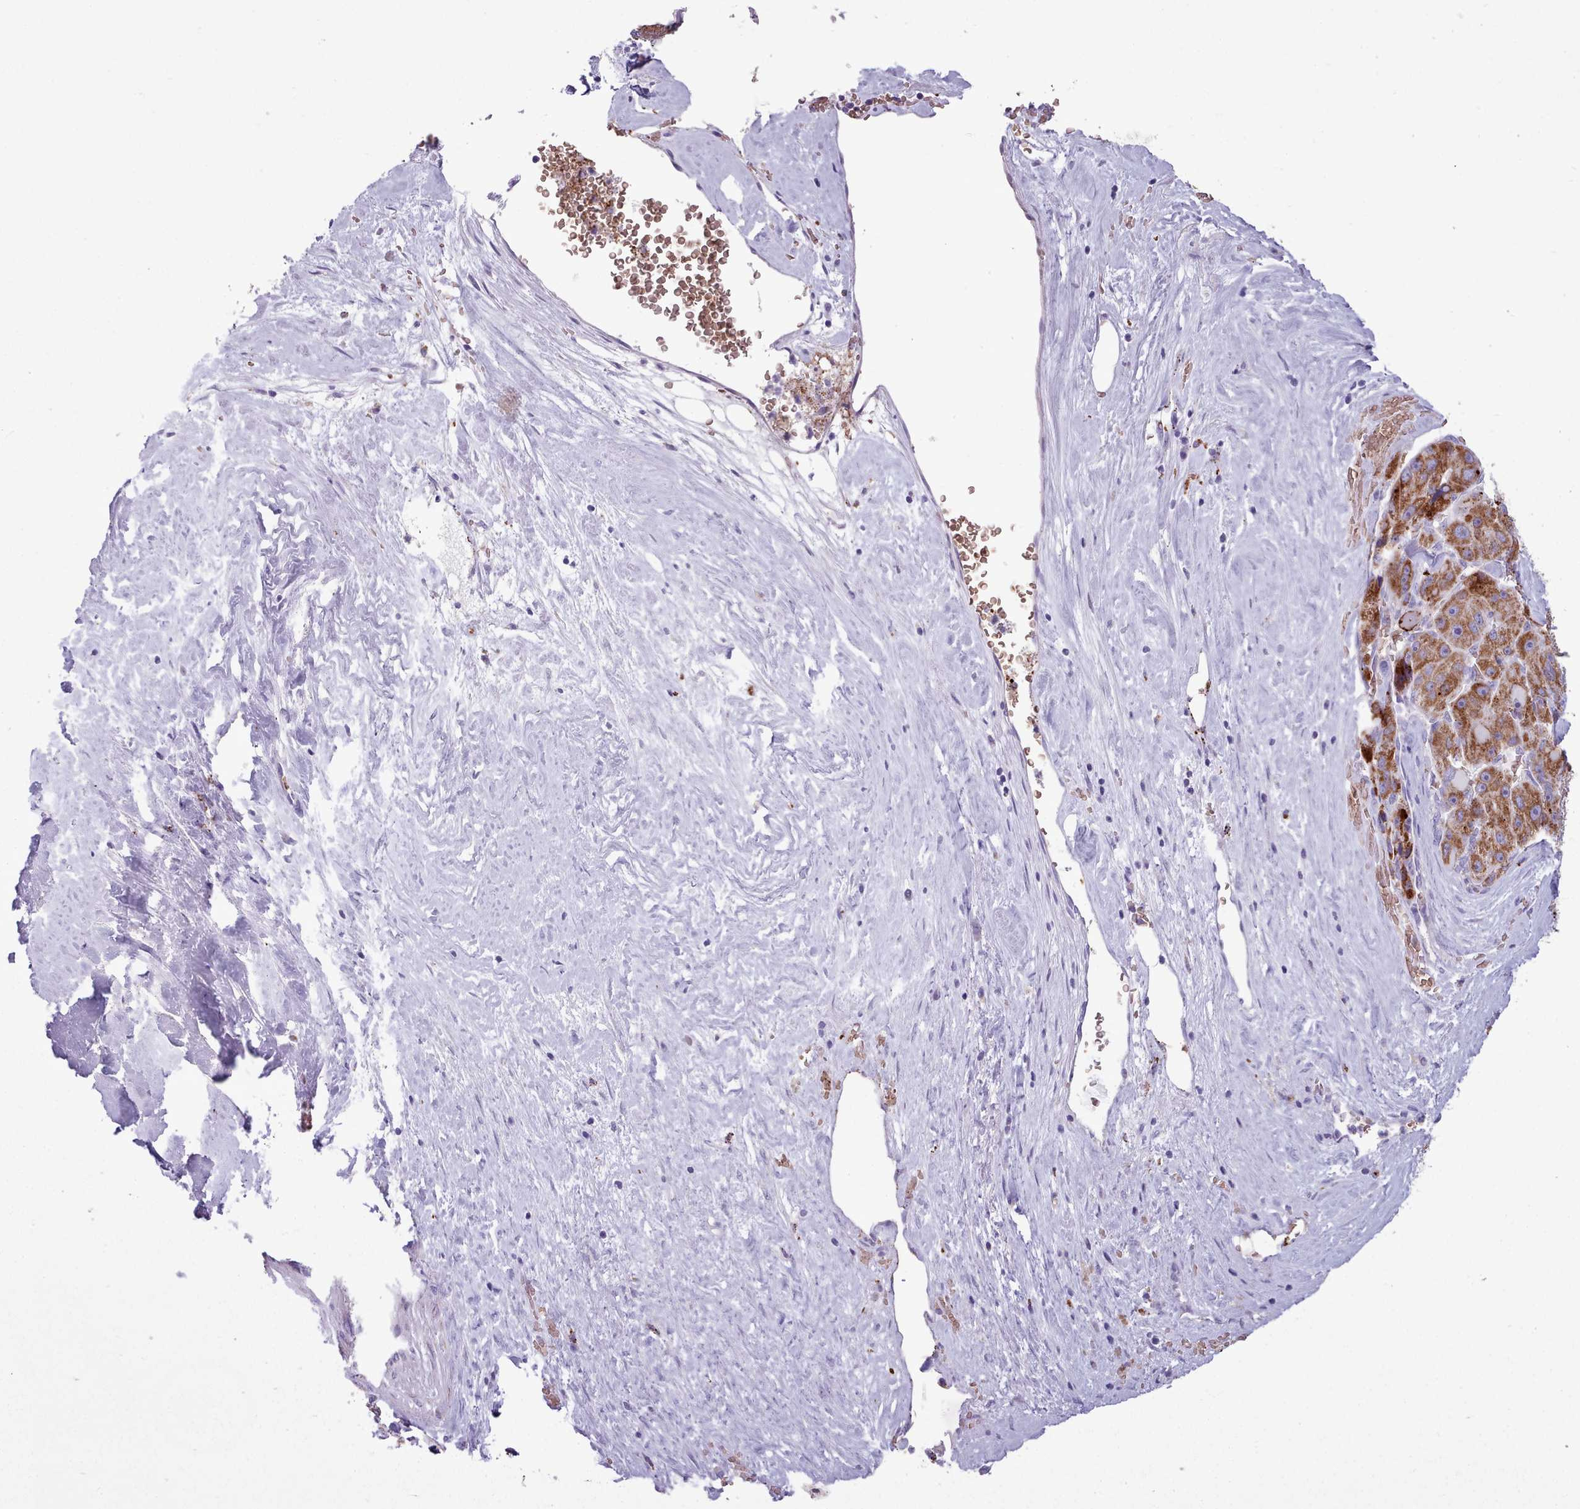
{"staining": {"intensity": "strong", "quantity": ">75%", "location": "cytoplasmic/membranous"}, "tissue": "liver cancer", "cell_type": "Tumor cells", "image_type": "cancer", "snomed": [{"axis": "morphology", "description": "Carcinoma, Hepatocellular, NOS"}, {"axis": "topography", "description": "Liver"}], "caption": "DAB (3,3'-diaminobenzidine) immunohistochemical staining of liver cancer reveals strong cytoplasmic/membranous protein expression in approximately >75% of tumor cells.", "gene": "AK4", "patient": {"sex": "male", "age": 76}}